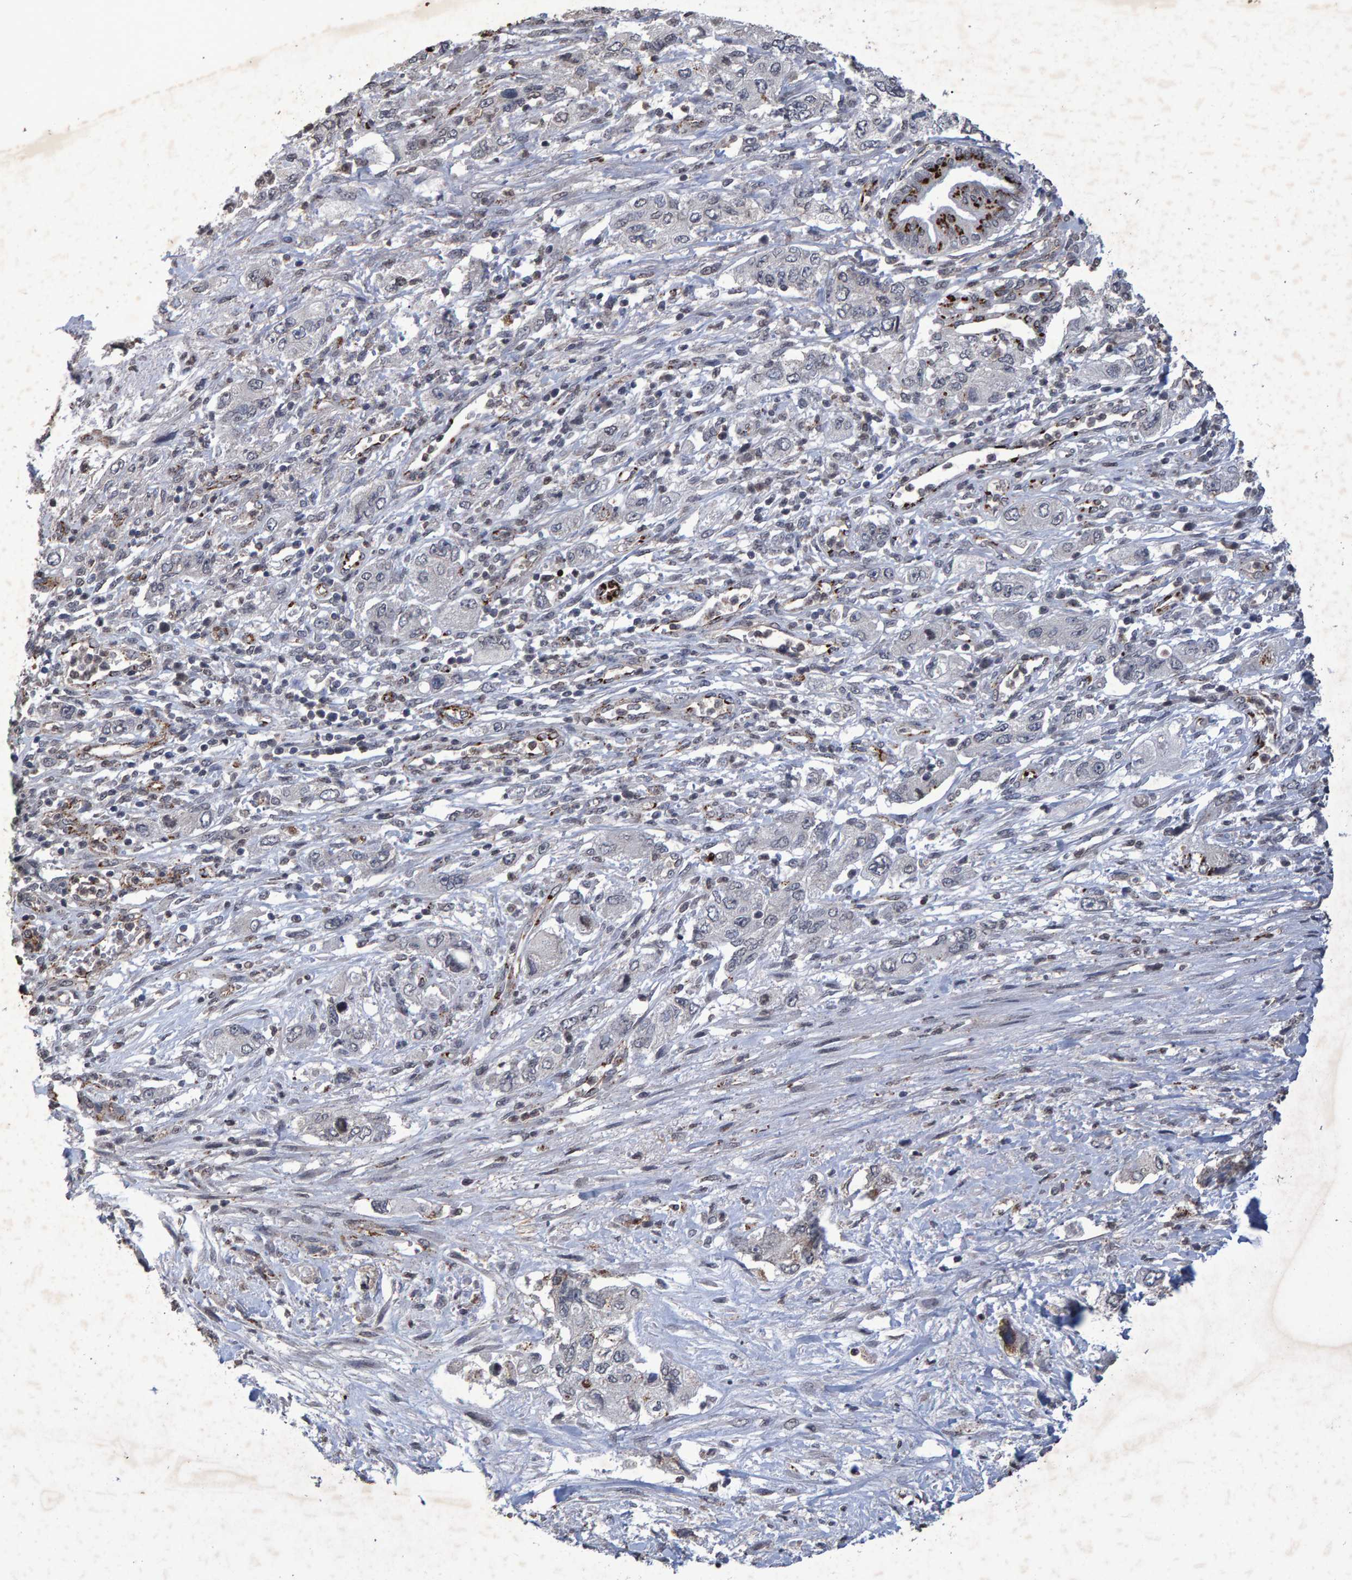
{"staining": {"intensity": "strong", "quantity": "<25%", "location": "cytoplasmic/membranous"}, "tissue": "pancreatic cancer", "cell_type": "Tumor cells", "image_type": "cancer", "snomed": [{"axis": "morphology", "description": "Adenocarcinoma, NOS"}, {"axis": "topography", "description": "Pancreas"}], "caption": "A micrograph of human adenocarcinoma (pancreatic) stained for a protein demonstrates strong cytoplasmic/membranous brown staining in tumor cells.", "gene": "GALC", "patient": {"sex": "female", "age": 73}}